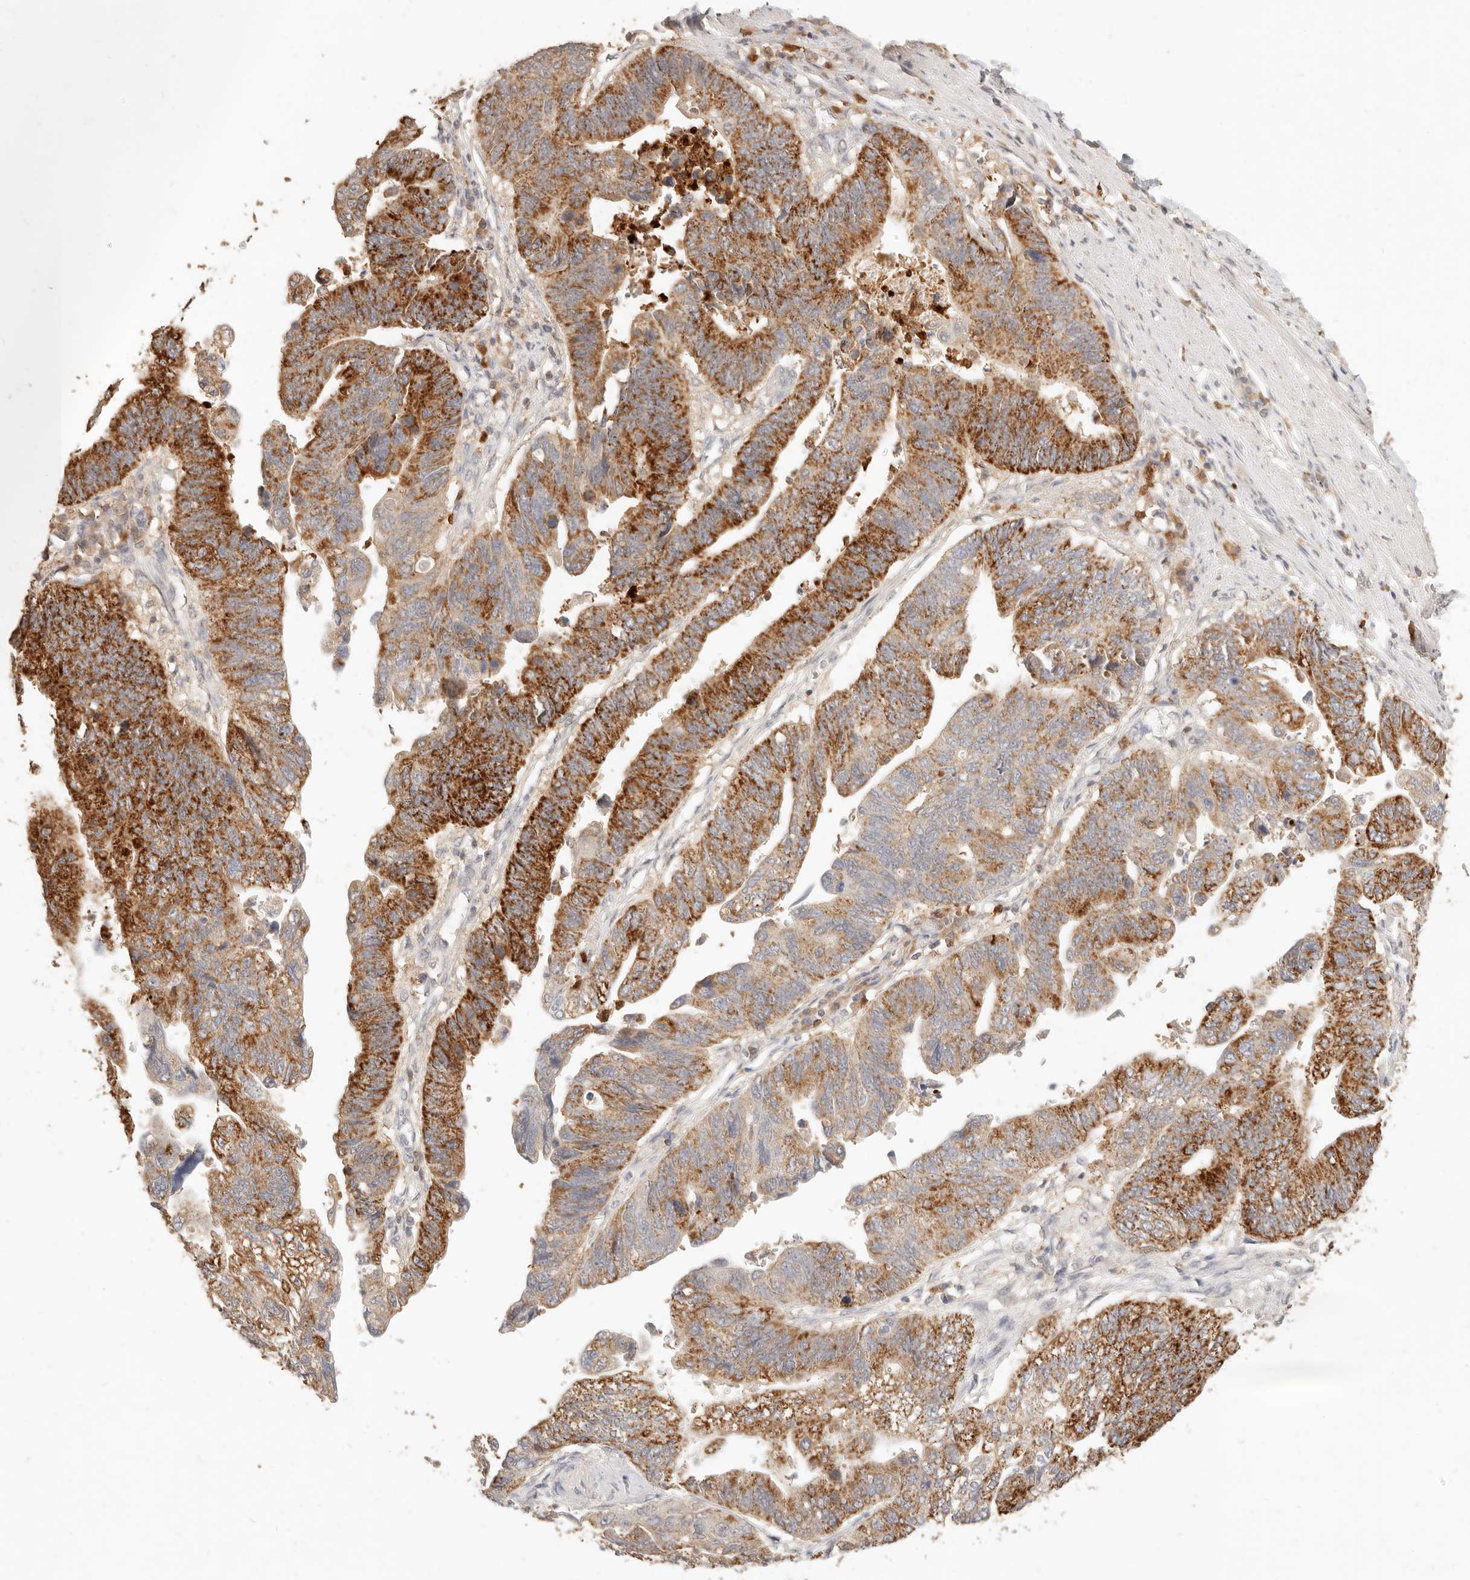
{"staining": {"intensity": "strong", "quantity": ">75%", "location": "cytoplasmic/membranous"}, "tissue": "stomach cancer", "cell_type": "Tumor cells", "image_type": "cancer", "snomed": [{"axis": "morphology", "description": "Adenocarcinoma, NOS"}, {"axis": "topography", "description": "Stomach"}], "caption": "Human adenocarcinoma (stomach) stained for a protein (brown) displays strong cytoplasmic/membranous positive positivity in about >75% of tumor cells.", "gene": "TMTC2", "patient": {"sex": "male", "age": 59}}